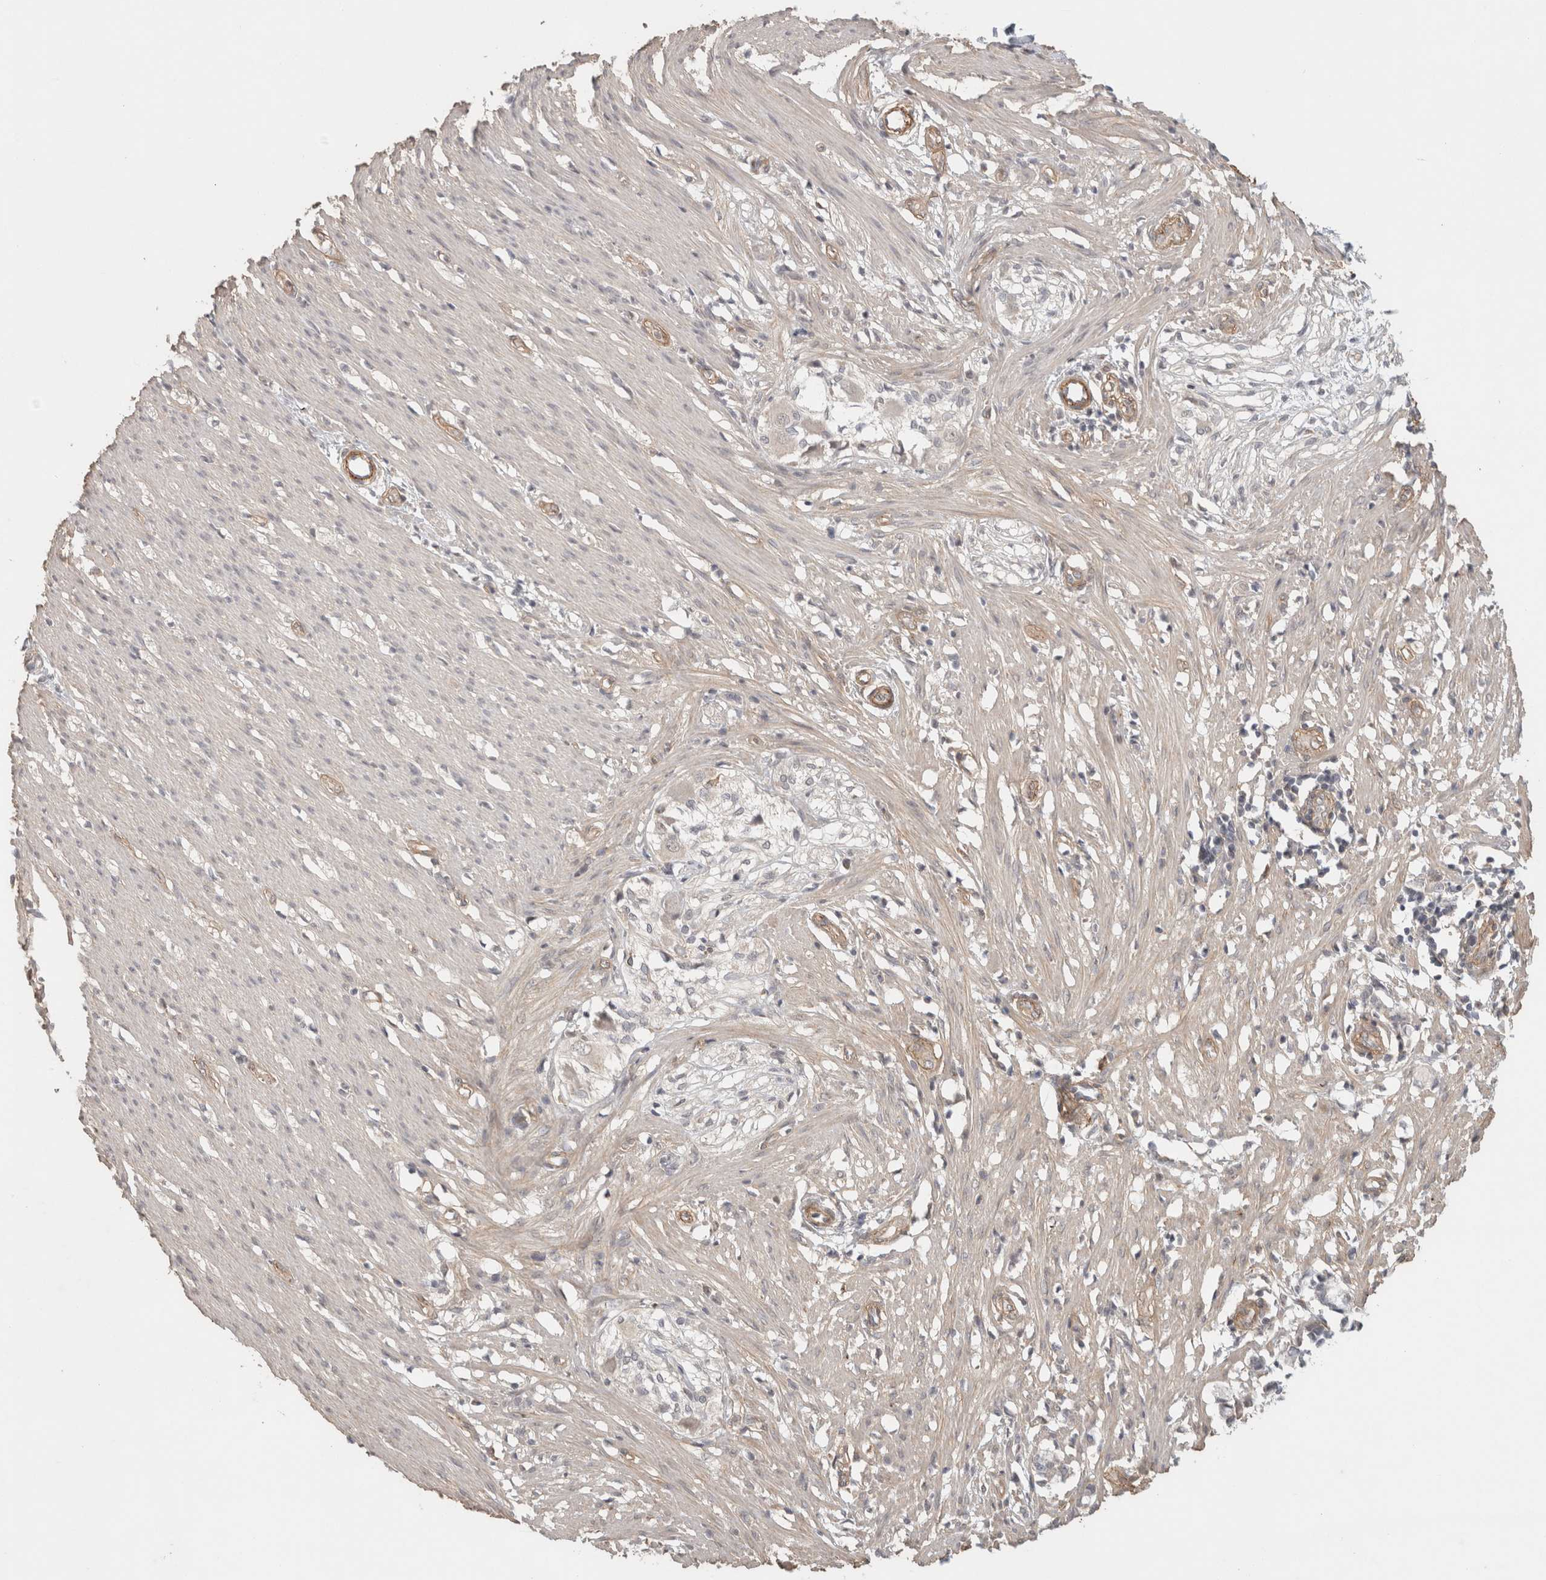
{"staining": {"intensity": "weak", "quantity": ">75%", "location": "cytoplasmic/membranous"}, "tissue": "smooth muscle", "cell_type": "Smooth muscle cells", "image_type": "normal", "snomed": [{"axis": "morphology", "description": "Normal tissue, NOS"}, {"axis": "morphology", "description": "Adenocarcinoma, NOS"}, {"axis": "topography", "description": "Smooth muscle"}, {"axis": "topography", "description": "Colon"}], "caption": "Approximately >75% of smooth muscle cells in benign smooth muscle reveal weak cytoplasmic/membranous protein staining as visualized by brown immunohistochemical staining.", "gene": "HSPG2", "patient": {"sex": "male", "age": 14}}